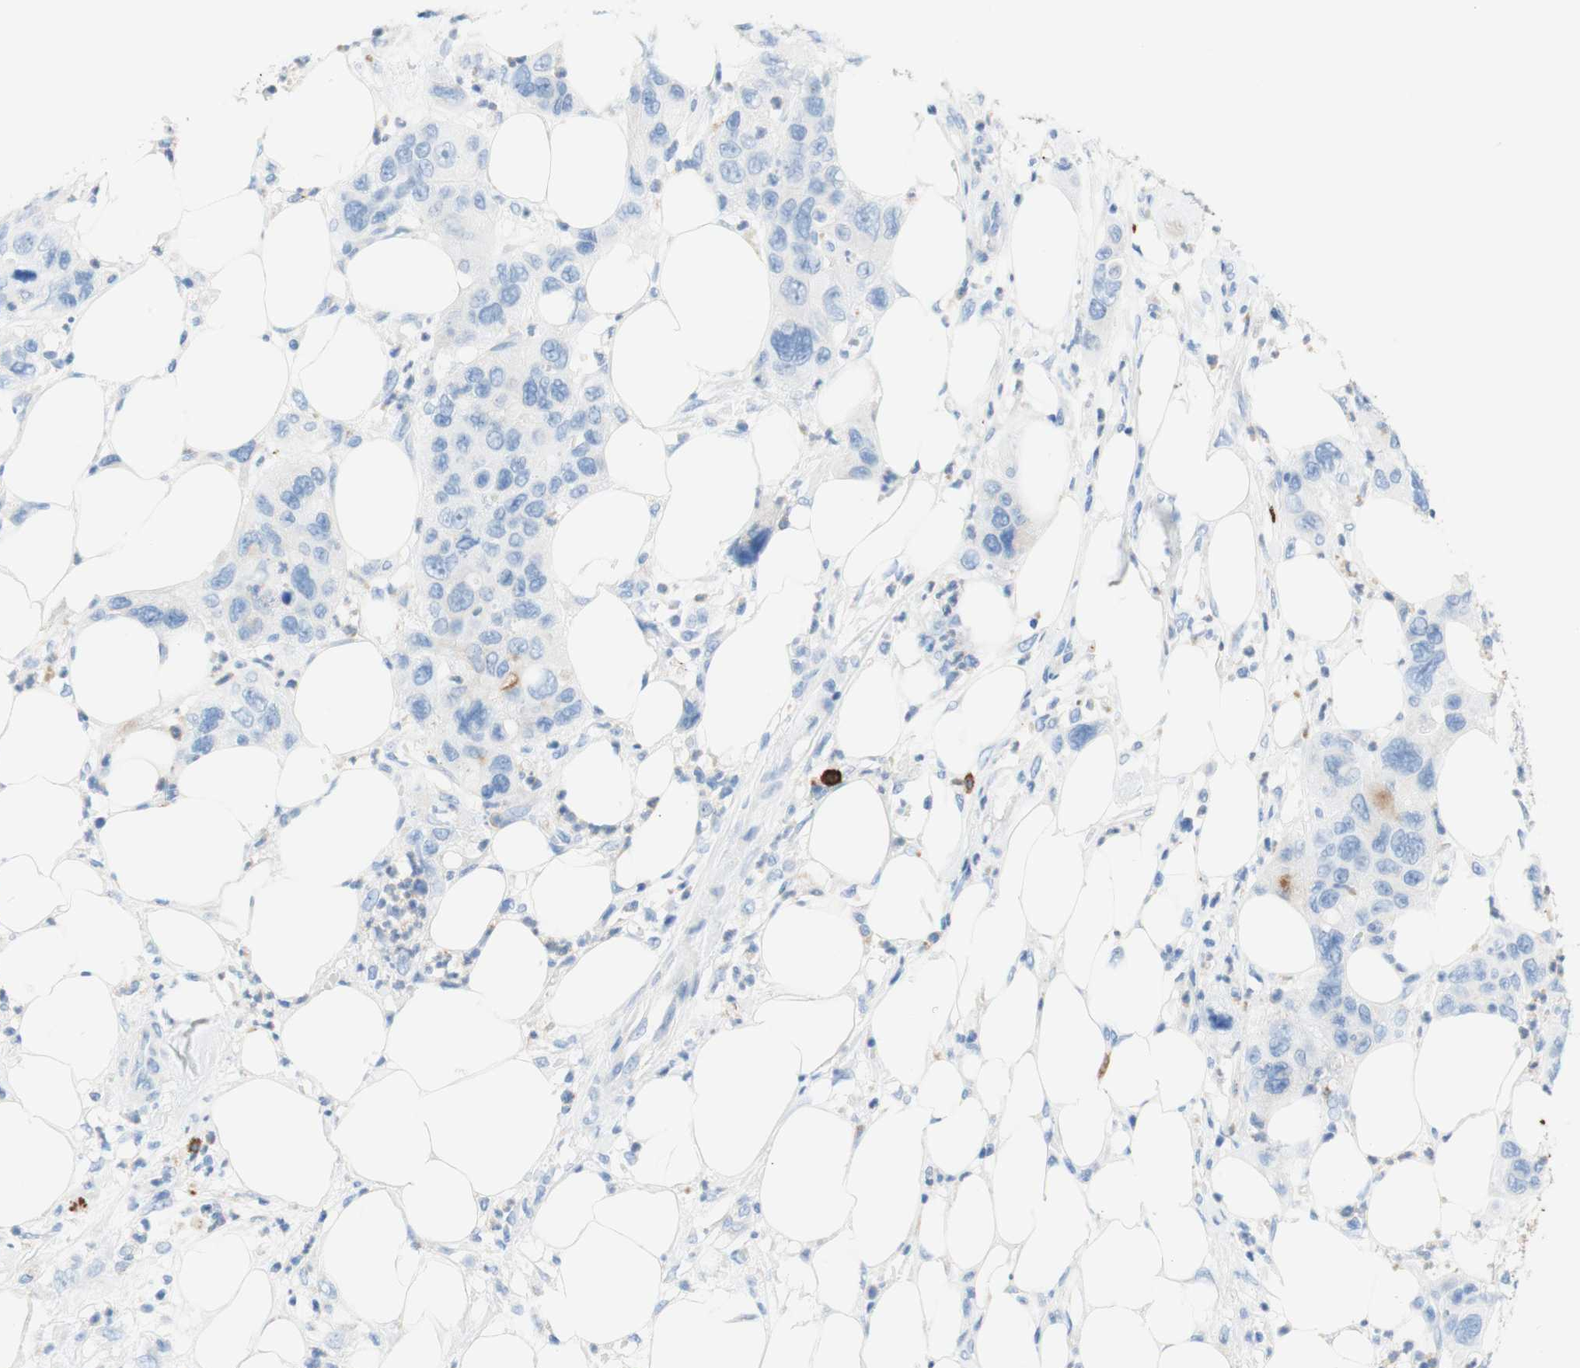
{"staining": {"intensity": "negative", "quantity": "none", "location": "none"}, "tissue": "pancreatic cancer", "cell_type": "Tumor cells", "image_type": "cancer", "snomed": [{"axis": "morphology", "description": "Adenocarcinoma, NOS"}, {"axis": "topography", "description": "Pancreas"}], "caption": "Adenocarcinoma (pancreatic) stained for a protein using IHC exhibits no positivity tumor cells.", "gene": "CEACAM1", "patient": {"sex": "female", "age": 71}}